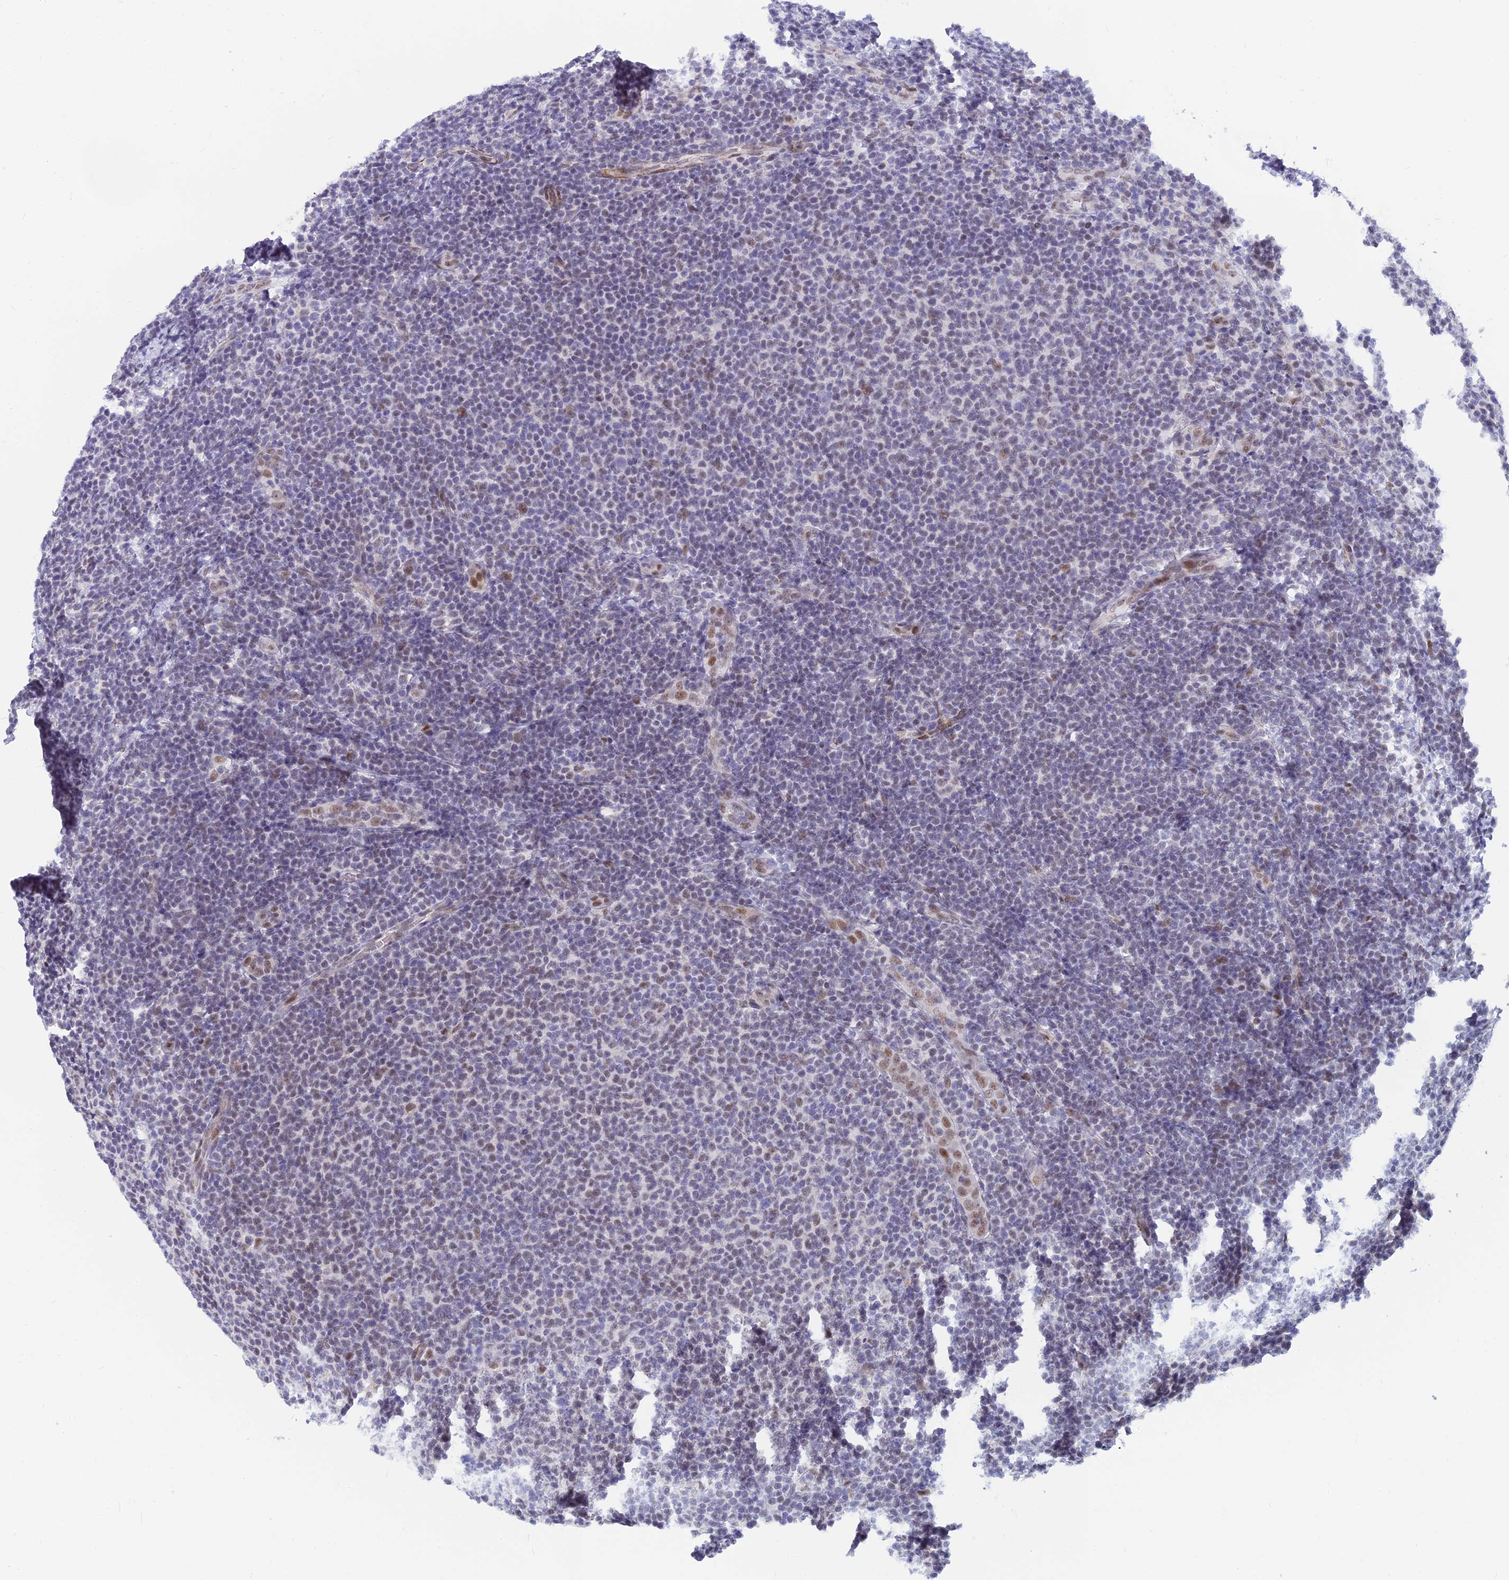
{"staining": {"intensity": "negative", "quantity": "none", "location": "none"}, "tissue": "lymphoma", "cell_type": "Tumor cells", "image_type": "cancer", "snomed": [{"axis": "morphology", "description": "Malignant lymphoma, non-Hodgkin's type, Low grade"}, {"axis": "topography", "description": "Lymph node"}], "caption": "A micrograph of malignant lymphoma, non-Hodgkin's type (low-grade) stained for a protein reveals no brown staining in tumor cells. Nuclei are stained in blue.", "gene": "CLK4", "patient": {"sex": "male", "age": 66}}